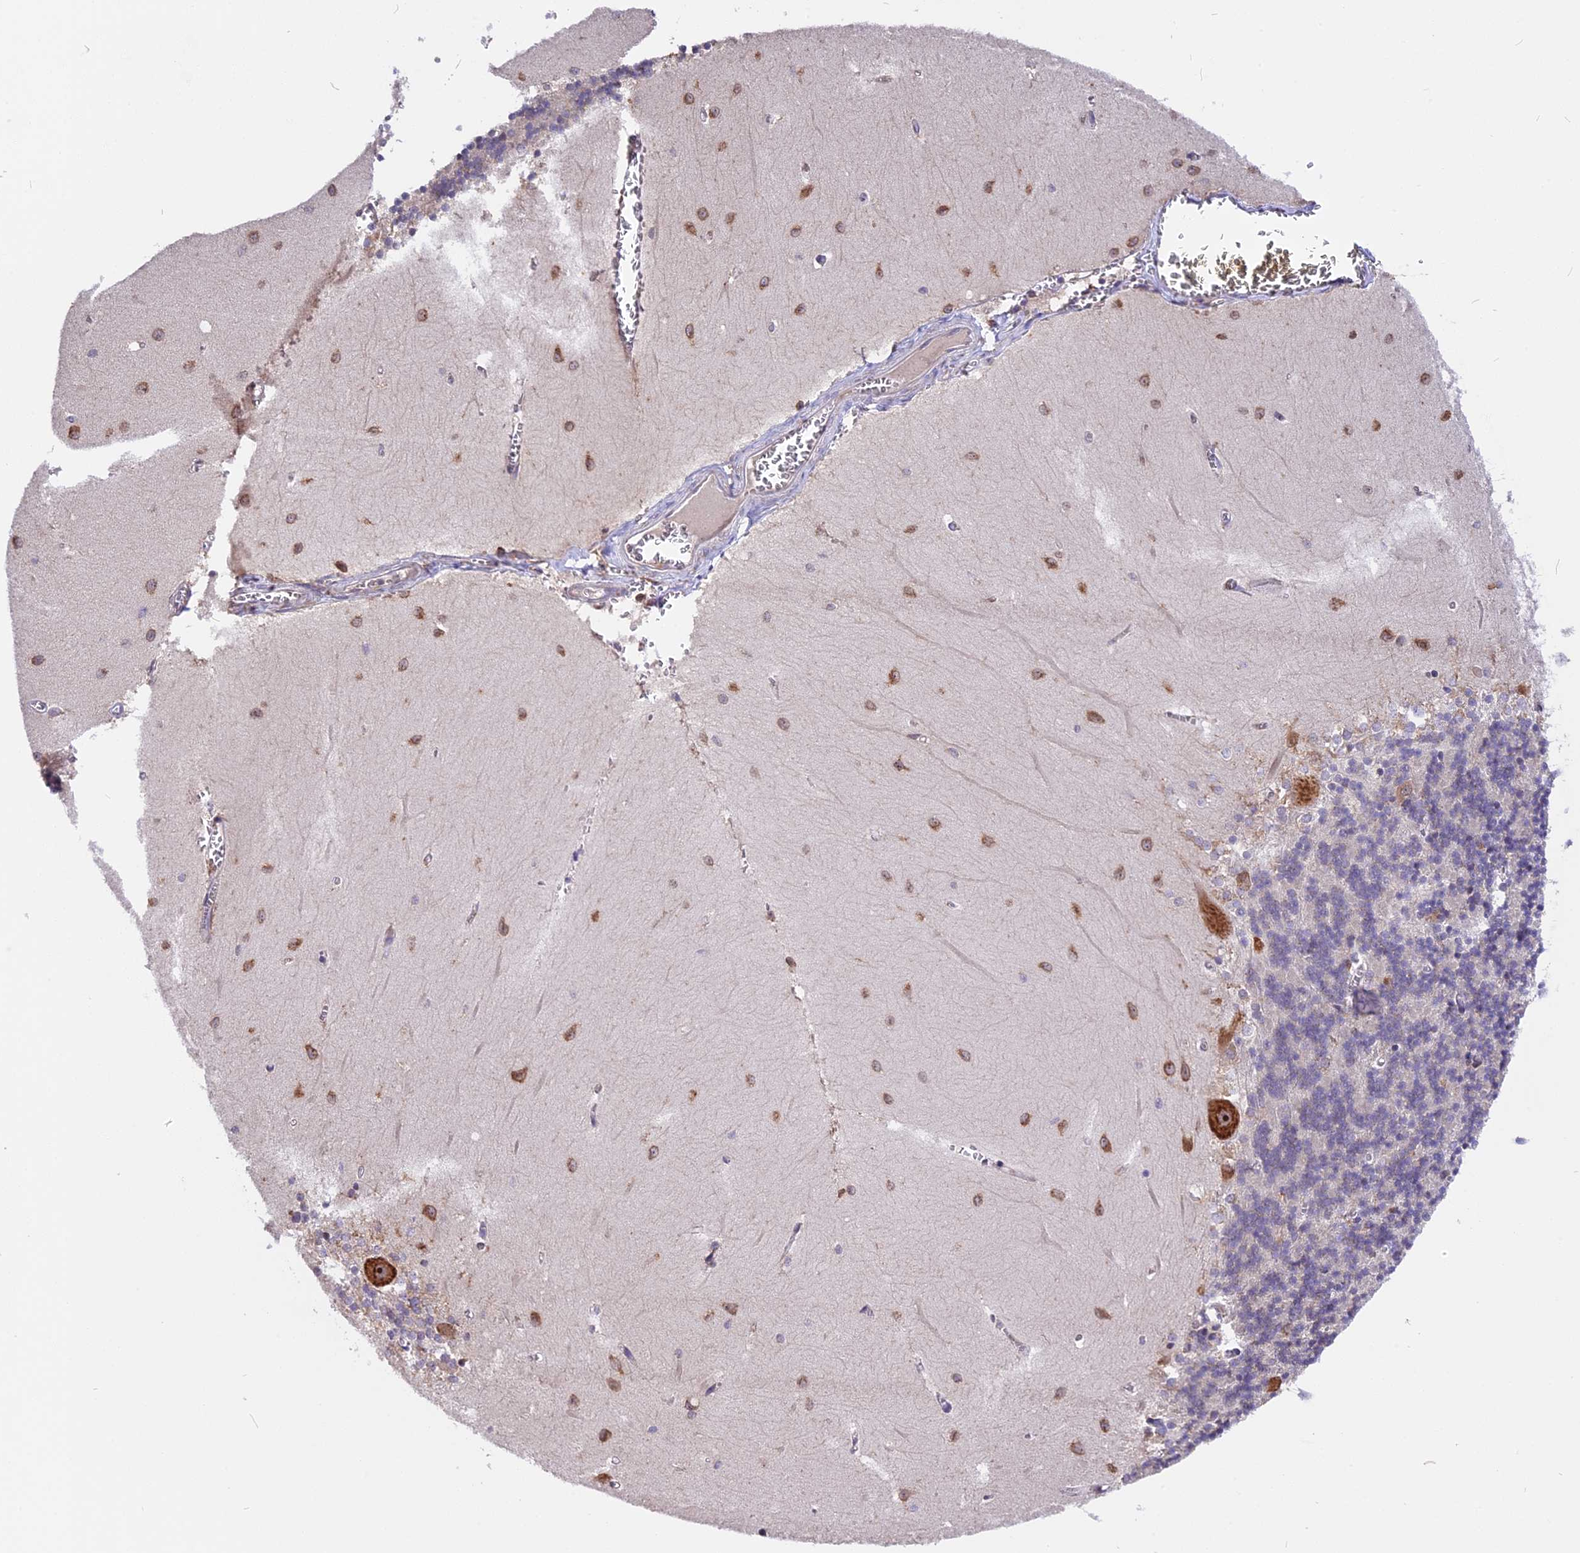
{"staining": {"intensity": "negative", "quantity": "none", "location": "none"}, "tissue": "cerebellum", "cell_type": "Cells in granular layer", "image_type": "normal", "snomed": [{"axis": "morphology", "description": "Normal tissue, NOS"}, {"axis": "topography", "description": "Cerebellum"}], "caption": "A high-resolution image shows immunohistochemistry staining of unremarkable cerebellum, which exhibits no significant expression in cells in granular layer.", "gene": "GNPTAB", "patient": {"sex": "male", "age": 37}}